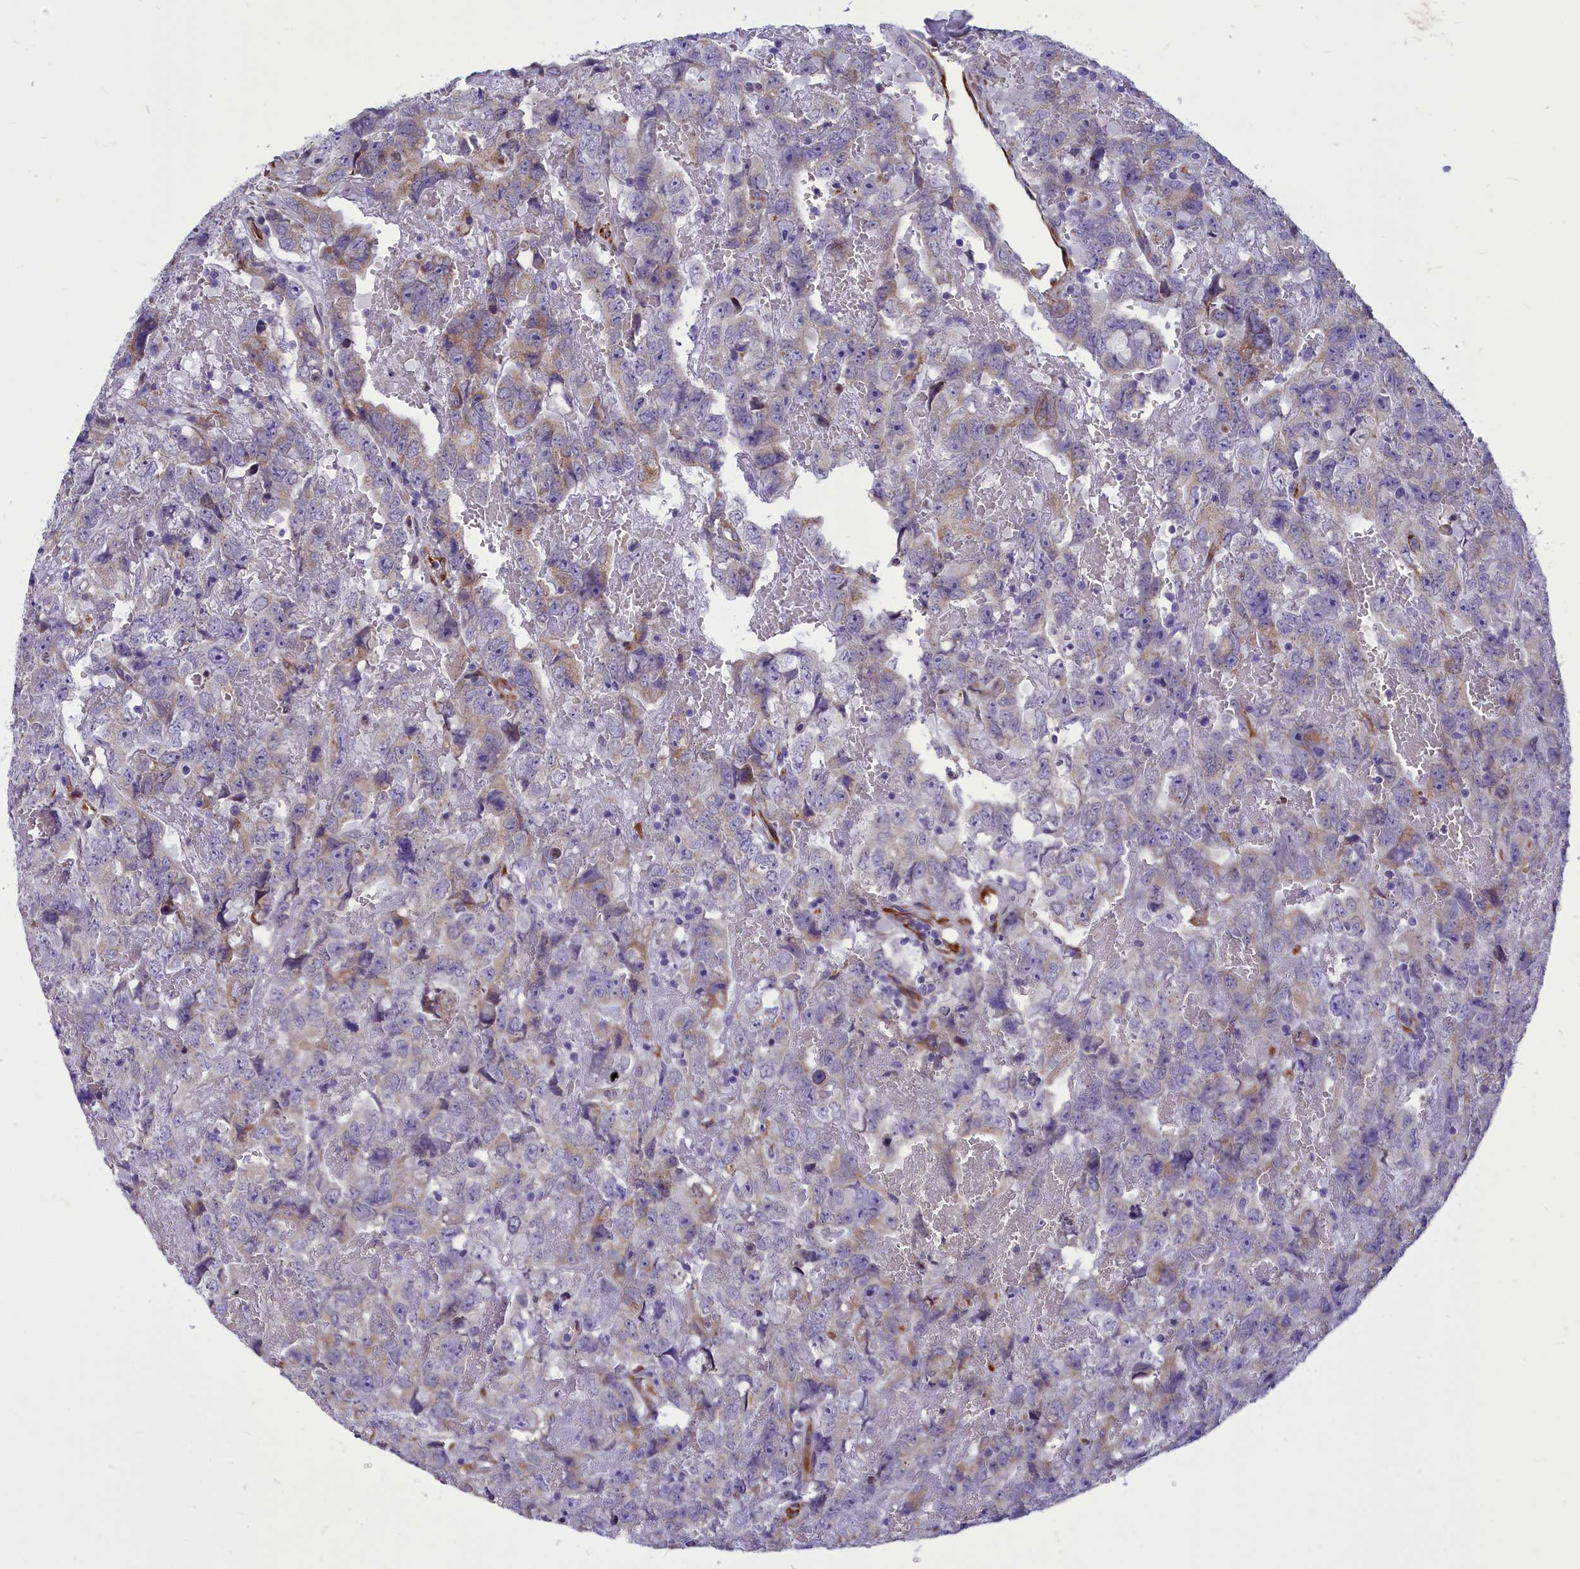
{"staining": {"intensity": "weak", "quantity": "<25%", "location": "cytoplasmic/membranous"}, "tissue": "testis cancer", "cell_type": "Tumor cells", "image_type": "cancer", "snomed": [{"axis": "morphology", "description": "Carcinoma, Embryonal, NOS"}, {"axis": "topography", "description": "Testis"}], "caption": "This histopathology image is of embryonal carcinoma (testis) stained with immunohistochemistry to label a protein in brown with the nuclei are counter-stained blue. There is no staining in tumor cells.", "gene": "CENATAC", "patient": {"sex": "male", "age": 45}}